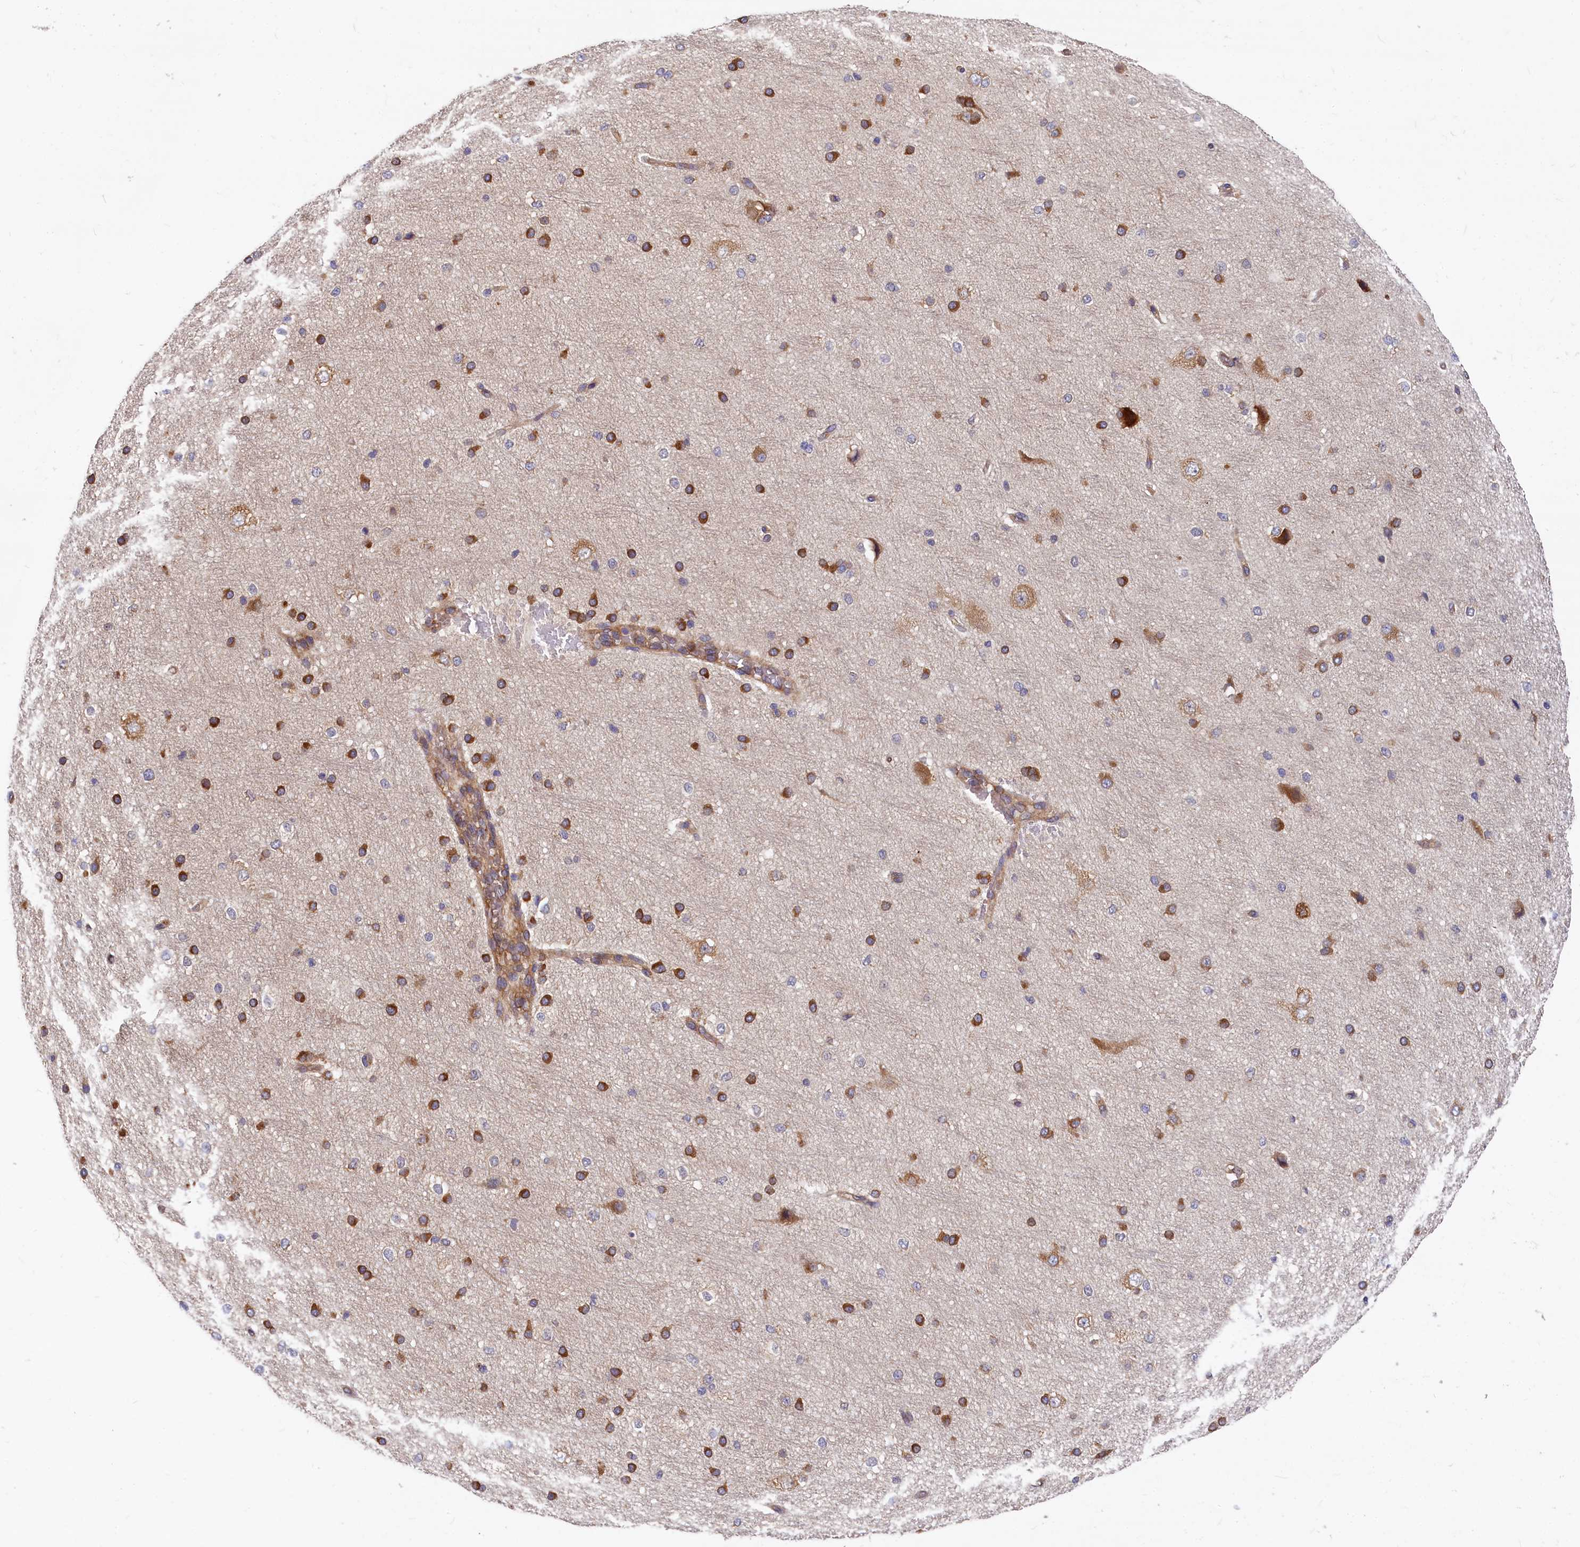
{"staining": {"intensity": "moderate", "quantity": ">75%", "location": "cytoplasmic/membranous"}, "tissue": "cerebral cortex", "cell_type": "Endothelial cells", "image_type": "normal", "snomed": [{"axis": "morphology", "description": "Normal tissue, NOS"}, {"axis": "morphology", "description": "Developmental malformation"}, {"axis": "topography", "description": "Cerebral cortex"}], "caption": "Endothelial cells display moderate cytoplasmic/membranous positivity in about >75% of cells in normal cerebral cortex.", "gene": "EIF2B2", "patient": {"sex": "female", "age": 30}}